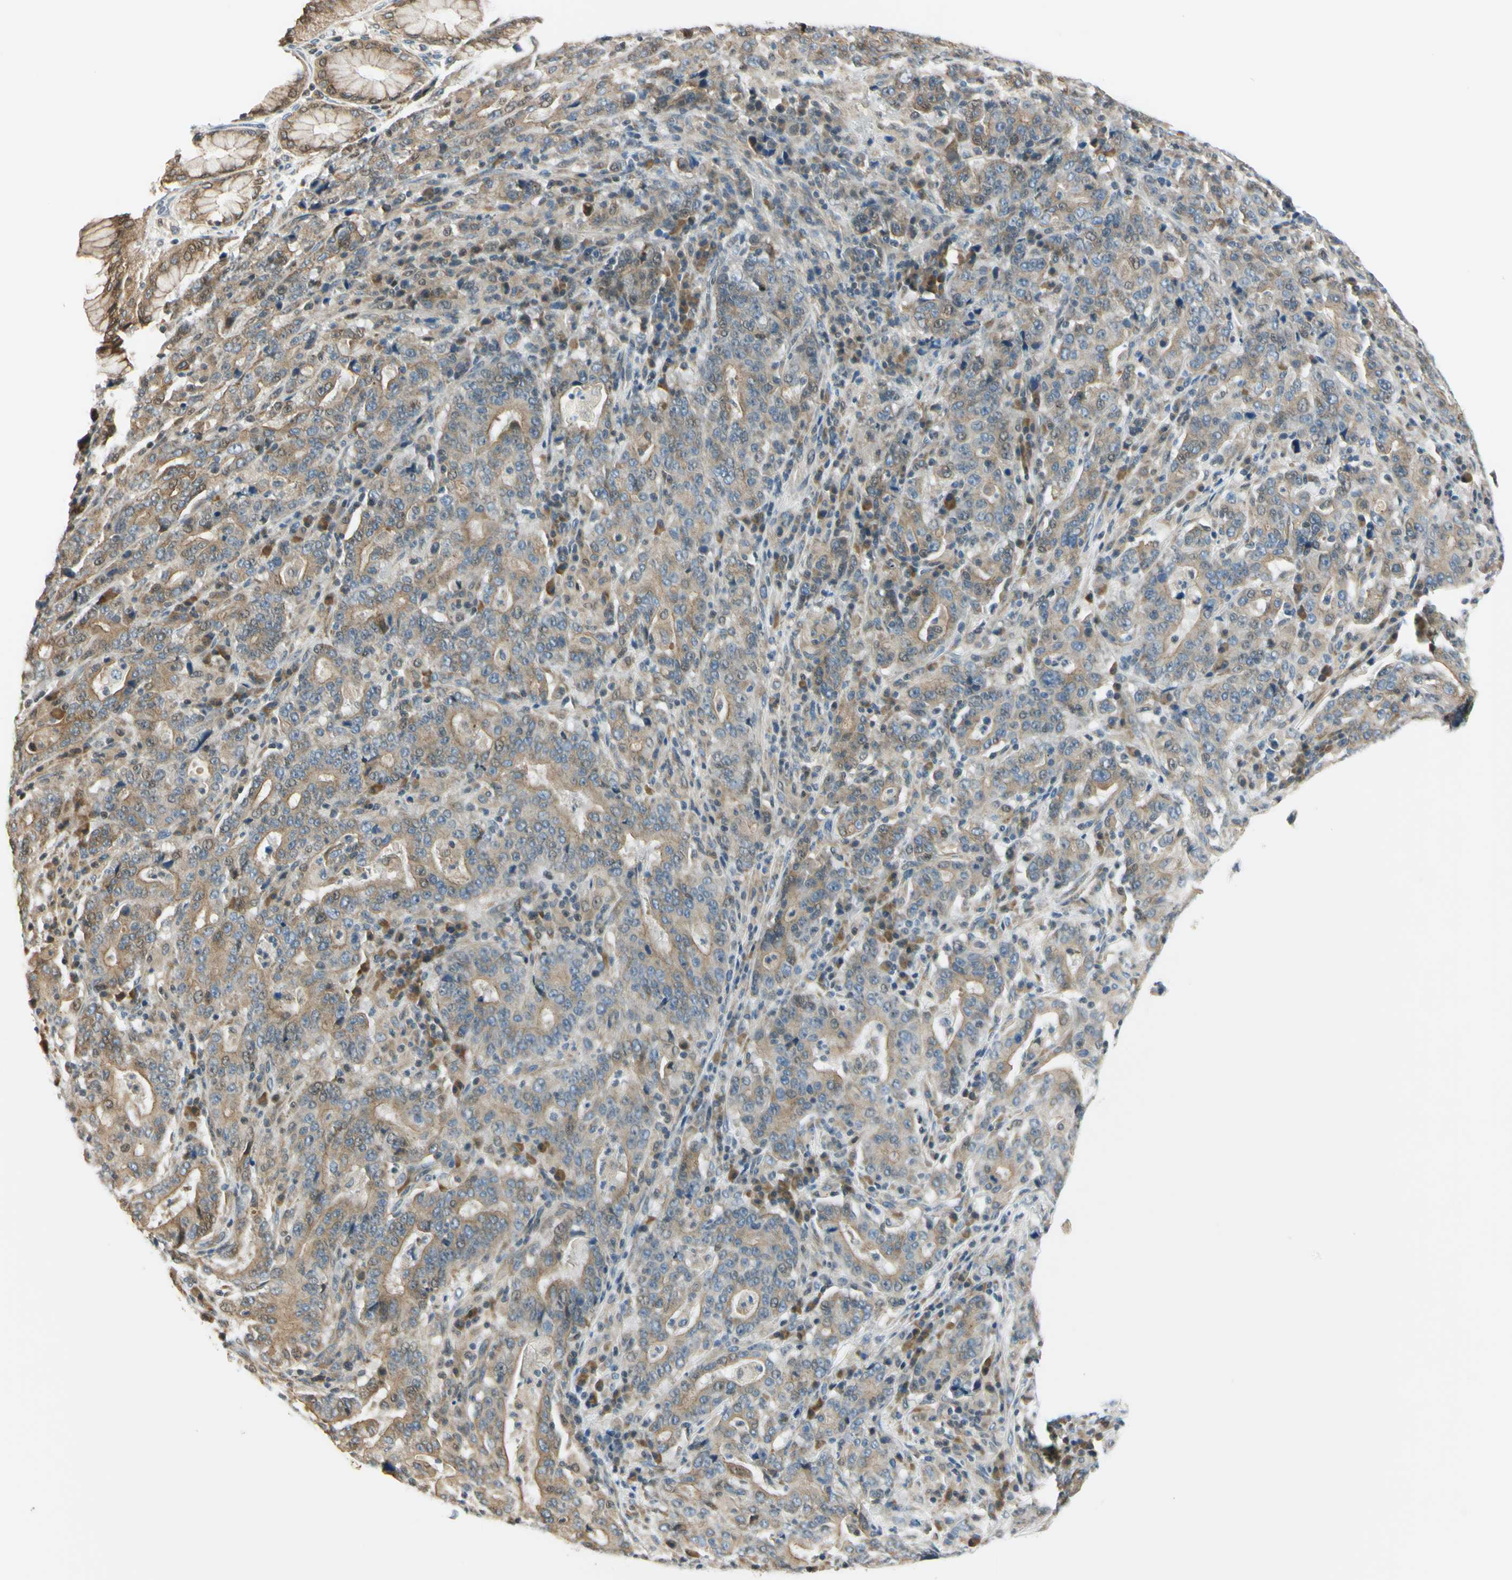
{"staining": {"intensity": "weak", "quantity": ">75%", "location": "cytoplasmic/membranous"}, "tissue": "stomach cancer", "cell_type": "Tumor cells", "image_type": "cancer", "snomed": [{"axis": "morphology", "description": "Normal tissue, NOS"}, {"axis": "morphology", "description": "Adenocarcinoma, NOS"}, {"axis": "topography", "description": "Stomach, upper"}, {"axis": "topography", "description": "Stomach"}], "caption": "Weak cytoplasmic/membranous positivity is identified in approximately >75% of tumor cells in stomach cancer (adenocarcinoma).", "gene": "NPDC1", "patient": {"sex": "male", "age": 59}}